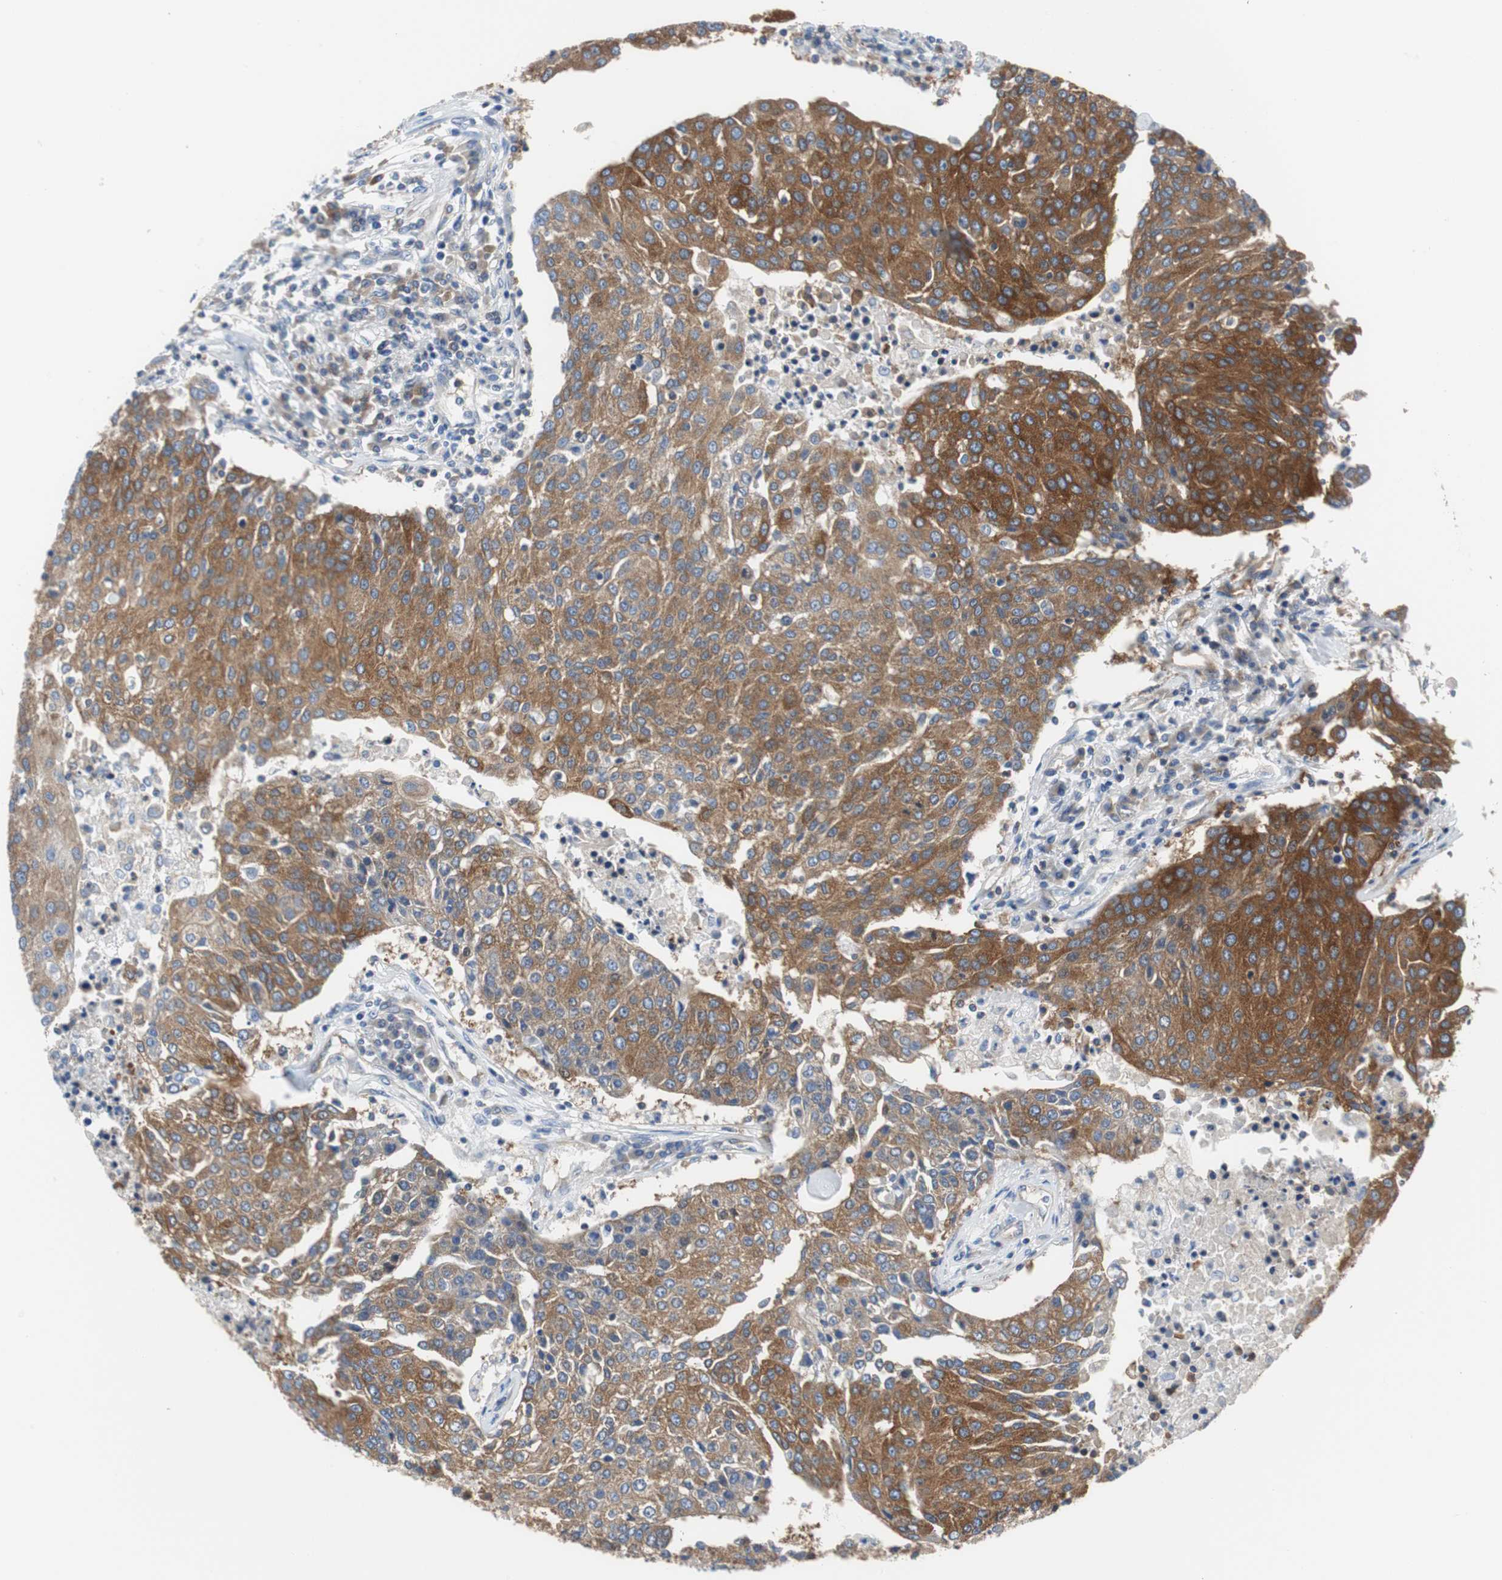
{"staining": {"intensity": "strong", "quantity": ">75%", "location": "cytoplasmic/membranous"}, "tissue": "urothelial cancer", "cell_type": "Tumor cells", "image_type": "cancer", "snomed": [{"axis": "morphology", "description": "Urothelial carcinoma, High grade"}, {"axis": "topography", "description": "Urinary bladder"}], "caption": "Urothelial carcinoma (high-grade) was stained to show a protein in brown. There is high levels of strong cytoplasmic/membranous expression in approximately >75% of tumor cells. (DAB IHC with brightfield microscopy, high magnification).", "gene": "BRAF", "patient": {"sex": "female", "age": 85}}